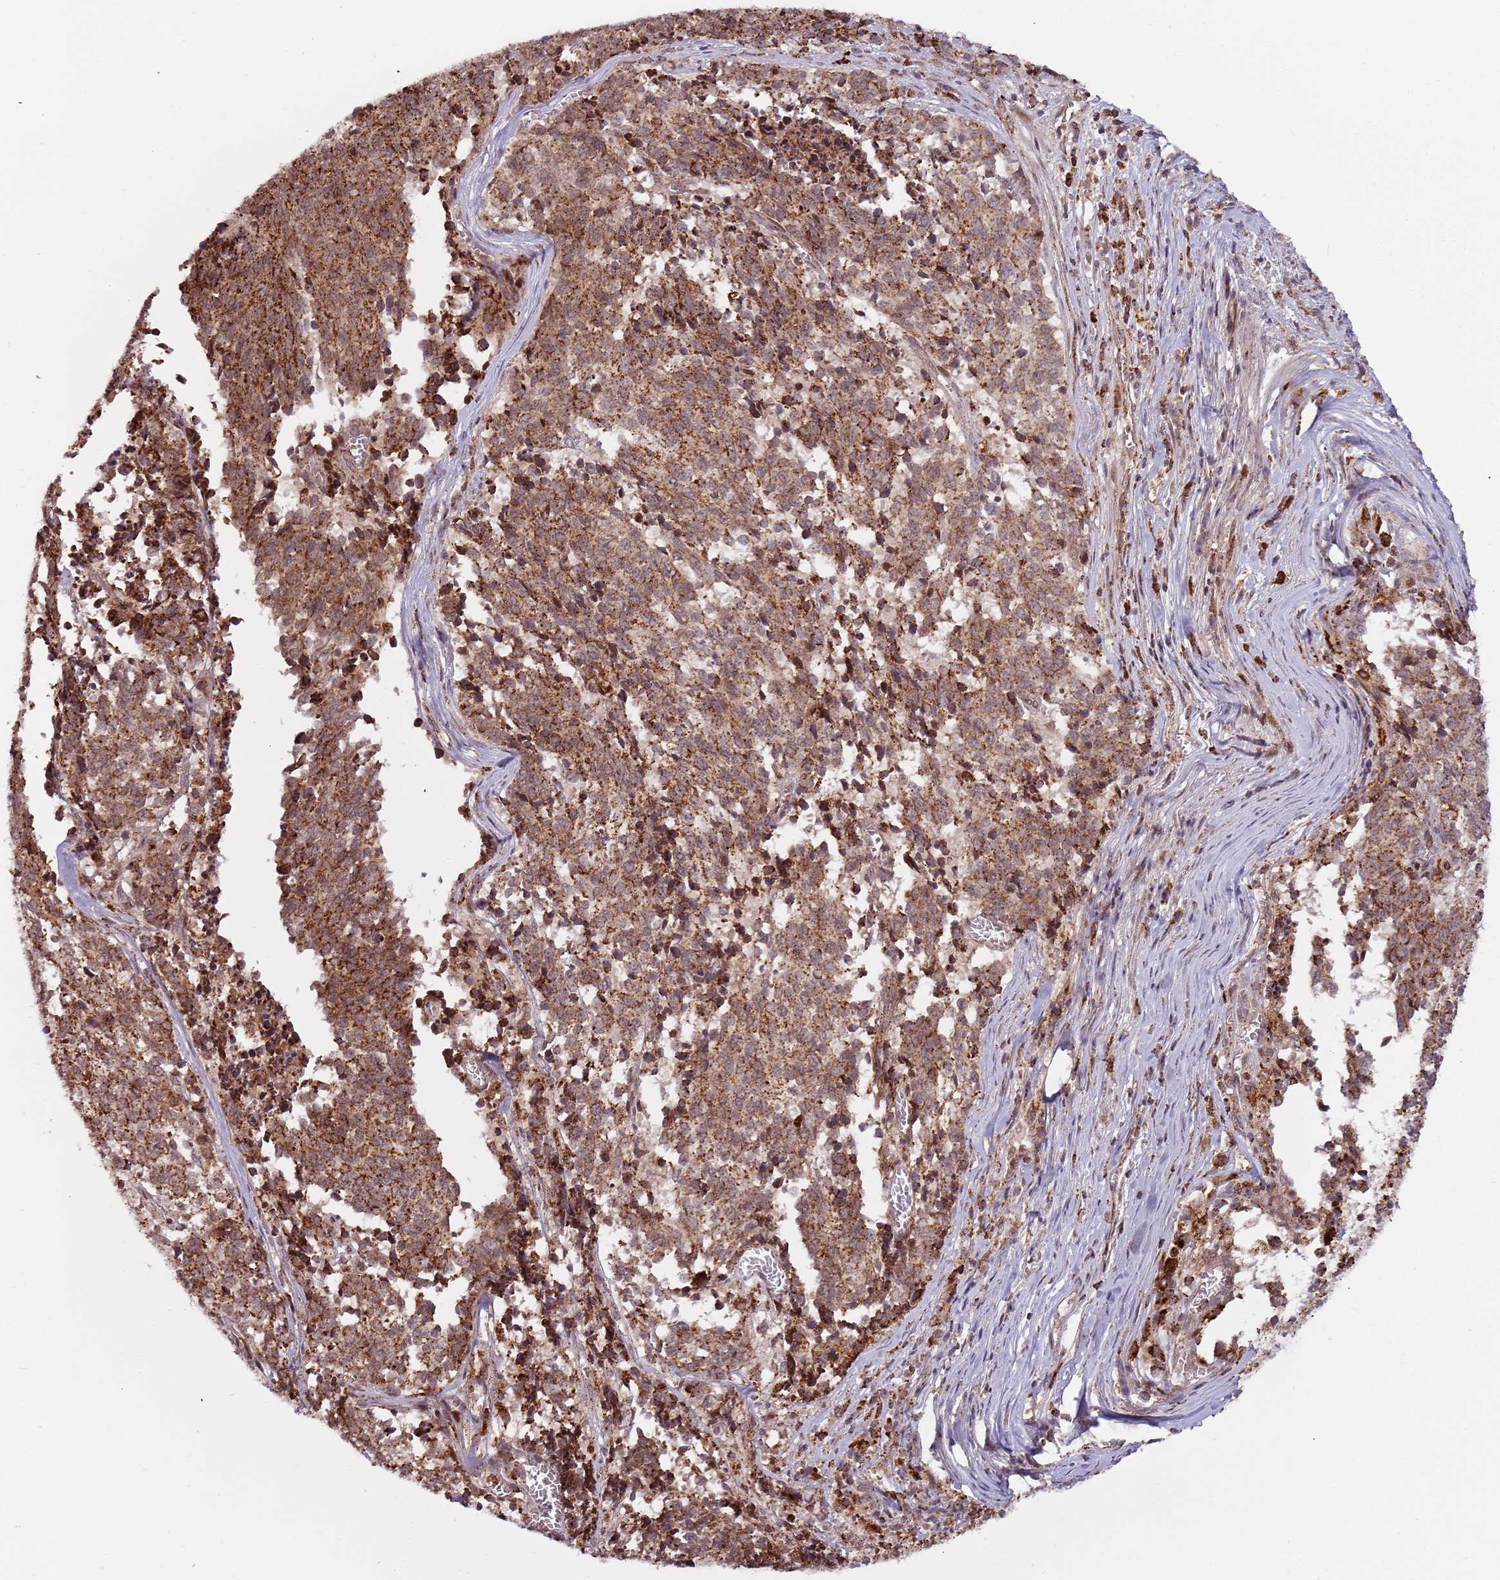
{"staining": {"intensity": "strong", "quantity": ">75%", "location": "cytoplasmic/membranous"}, "tissue": "cervical cancer", "cell_type": "Tumor cells", "image_type": "cancer", "snomed": [{"axis": "morphology", "description": "Squamous cell carcinoma, NOS"}, {"axis": "topography", "description": "Cervix"}], "caption": "A histopathology image of cervical cancer stained for a protein demonstrates strong cytoplasmic/membranous brown staining in tumor cells.", "gene": "ULK3", "patient": {"sex": "female", "age": 29}}